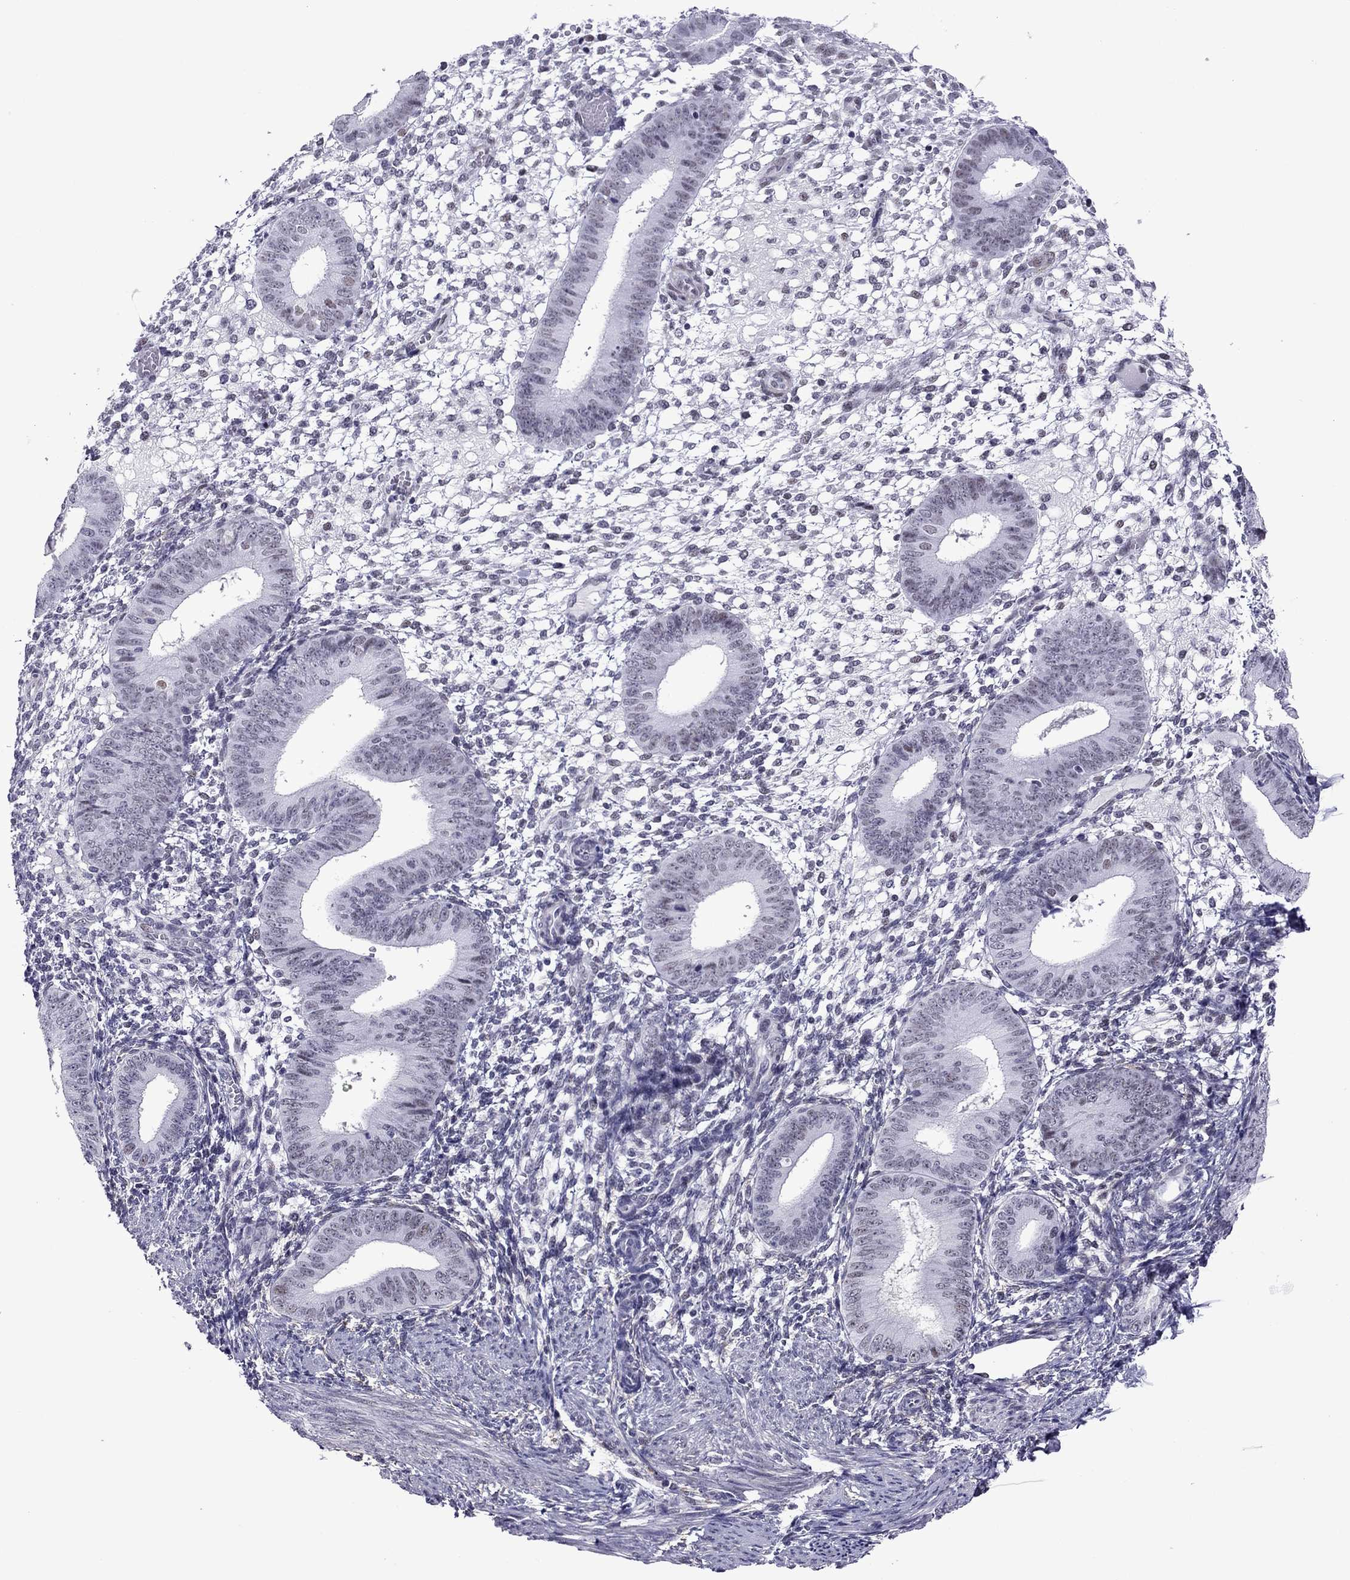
{"staining": {"intensity": "negative", "quantity": "none", "location": "none"}, "tissue": "endometrium", "cell_type": "Cells in endometrial stroma", "image_type": "normal", "snomed": [{"axis": "morphology", "description": "Normal tissue, NOS"}, {"axis": "topography", "description": "Endometrium"}], "caption": "A high-resolution photomicrograph shows IHC staining of unremarkable endometrium, which demonstrates no significant positivity in cells in endometrial stroma. (Brightfield microscopy of DAB (3,3'-diaminobenzidine) IHC at high magnification).", "gene": "ZNF646", "patient": {"sex": "female", "age": 39}}